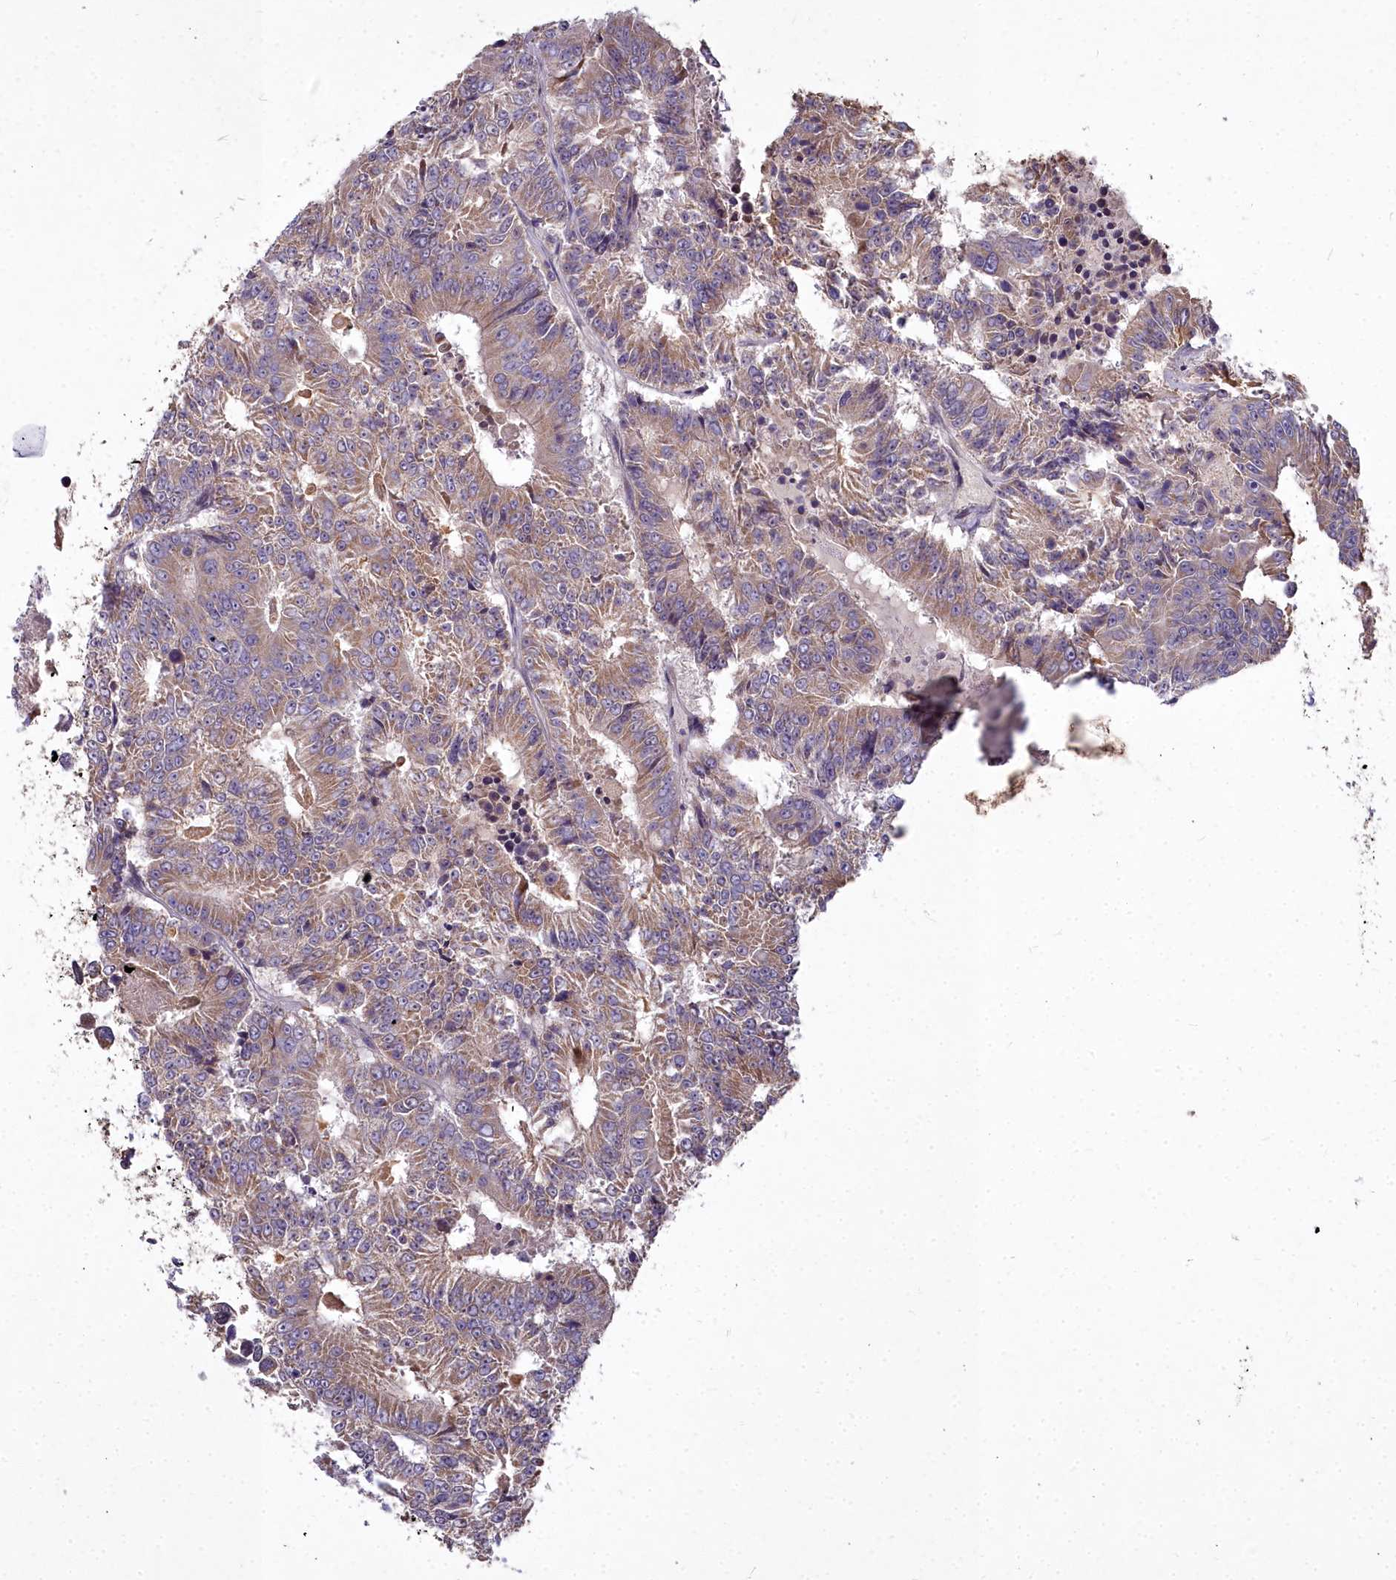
{"staining": {"intensity": "moderate", "quantity": ">75%", "location": "cytoplasmic/membranous"}, "tissue": "colorectal cancer", "cell_type": "Tumor cells", "image_type": "cancer", "snomed": [{"axis": "morphology", "description": "Adenocarcinoma, NOS"}, {"axis": "topography", "description": "Colon"}], "caption": "Approximately >75% of tumor cells in colorectal adenocarcinoma demonstrate moderate cytoplasmic/membranous protein positivity as visualized by brown immunohistochemical staining.", "gene": "MICU2", "patient": {"sex": "male", "age": 83}}